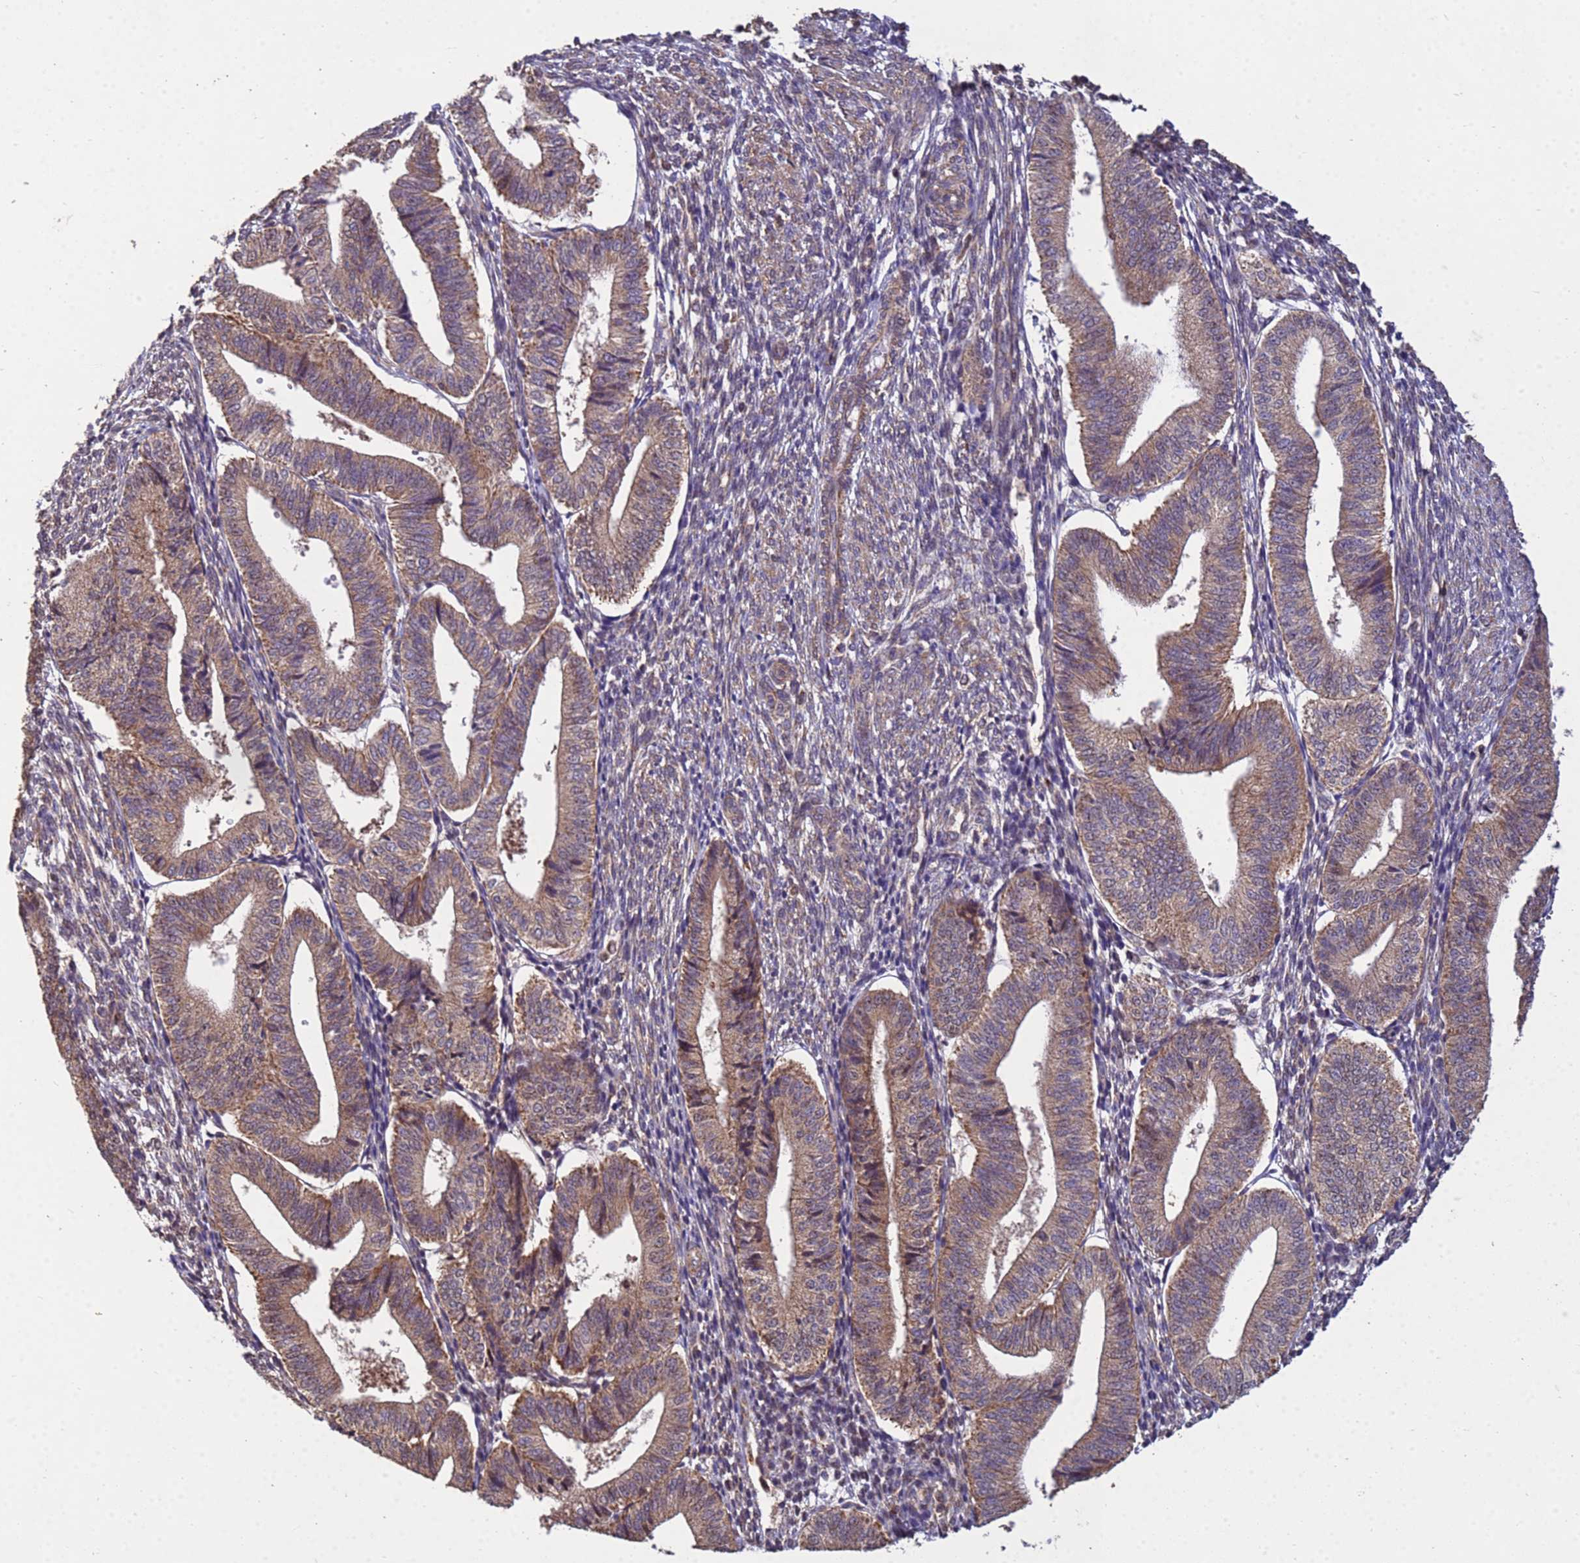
{"staining": {"intensity": "weak", "quantity": ">75%", "location": "cytoplasmic/membranous"}, "tissue": "endometrium", "cell_type": "Cells in endometrial stroma", "image_type": "normal", "snomed": [{"axis": "morphology", "description": "Normal tissue, NOS"}, {"axis": "topography", "description": "Endometrium"}], "caption": "High-magnification brightfield microscopy of normal endometrium stained with DAB (brown) and counterstained with hematoxylin (blue). cells in endometrial stroma exhibit weak cytoplasmic/membranous expression is appreciated in about>75% of cells. The staining is performed using DAB brown chromogen to label protein expression. The nuclei are counter-stained blue using hematoxylin.", "gene": "P2RX7", "patient": {"sex": "female", "age": 34}}